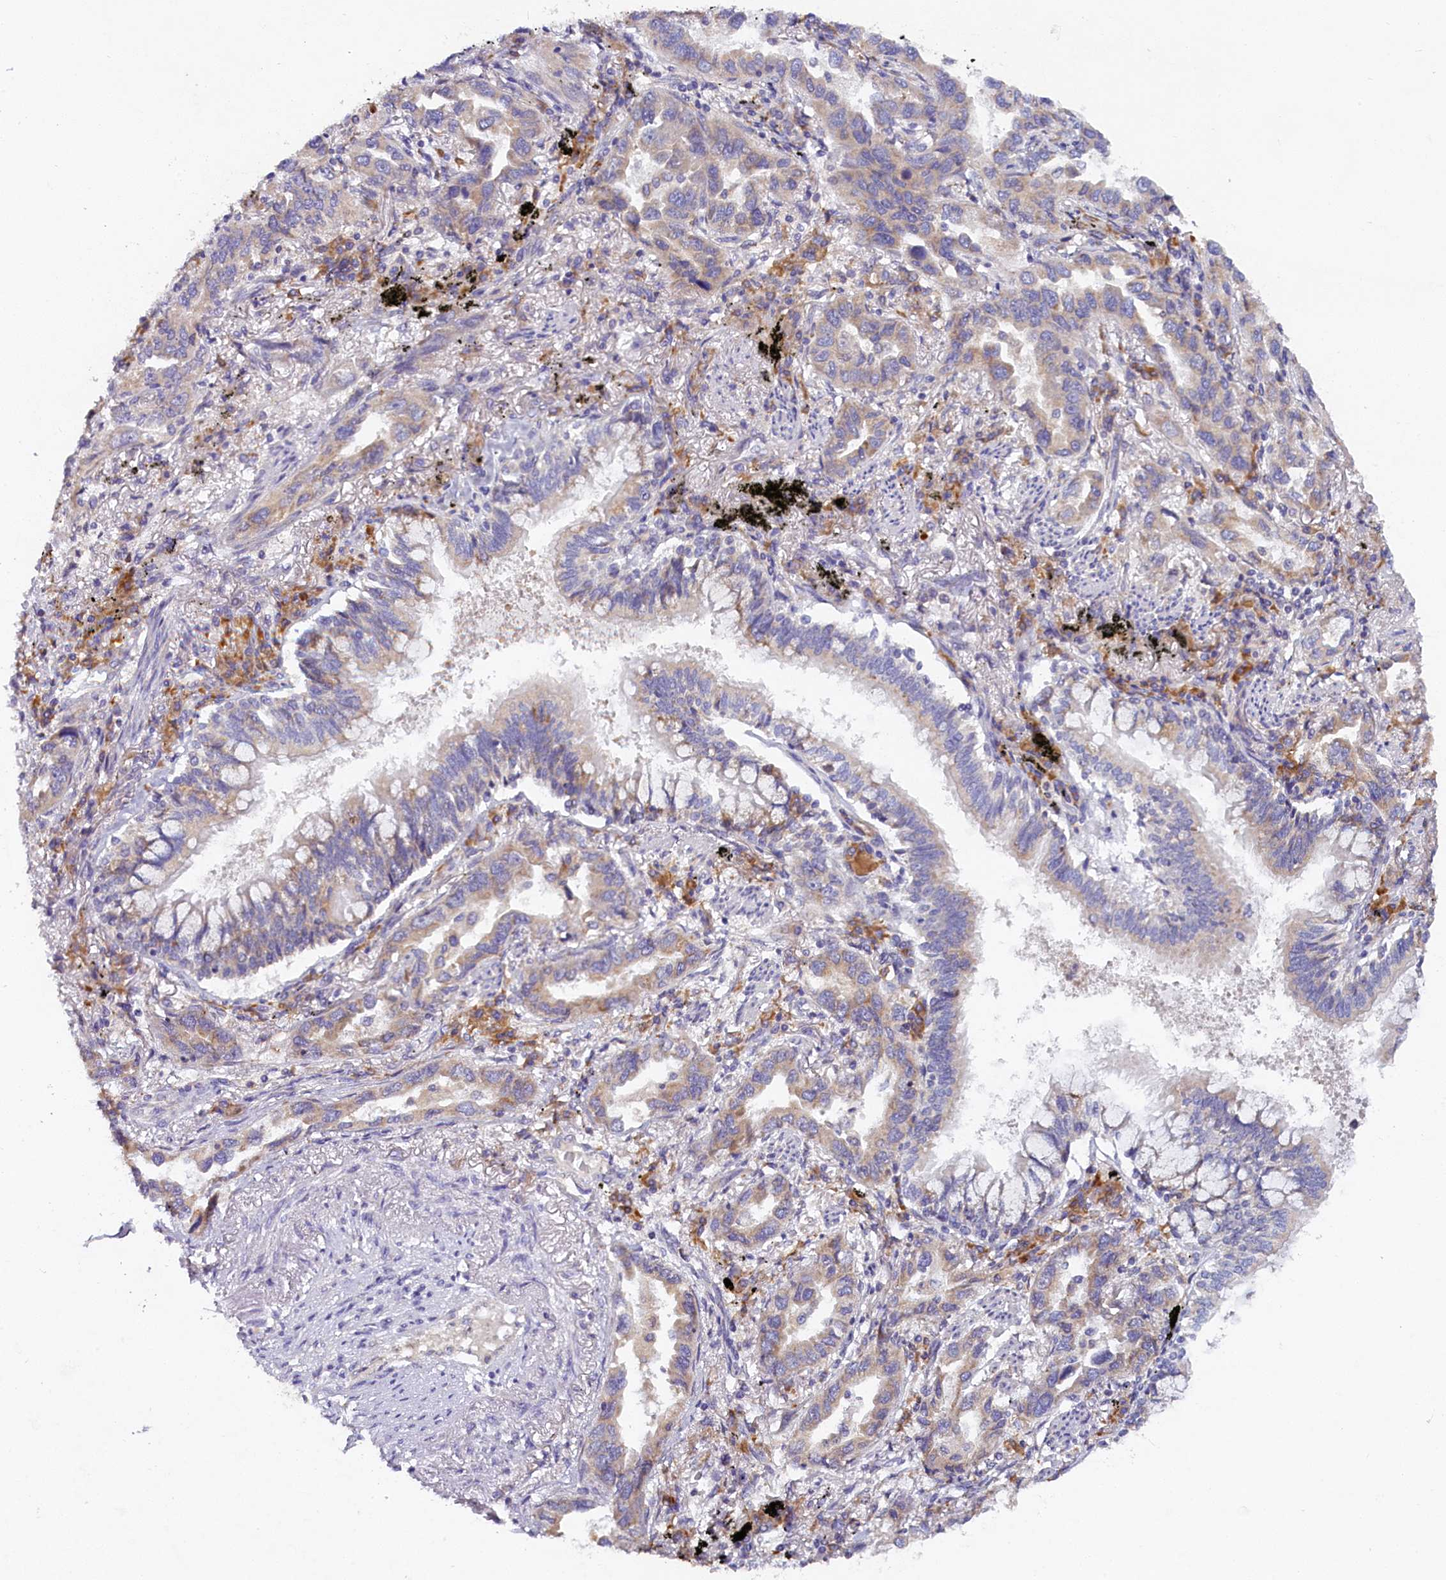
{"staining": {"intensity": "weak", "quantity": "25%-75%", "location": "cytoplasmic/membranous"}, "tissue": "lung cancer", "cell_type": "Tumor cells", "image_type": "cancer", "snomed": [{"axis": "morphology", "description": "Adenocarcinoma, NOS"}, {"axis": "topography", "description": "Lung"}], "caption": "Protein staining of lung cancer (adenocarcinoma) tissue exhibits weak cytoplasmic/membranous positivity in approximately 25%-75% of tumor cells.", "gene": "ST7L", "patient": {"sex": "male", "age": 67}}